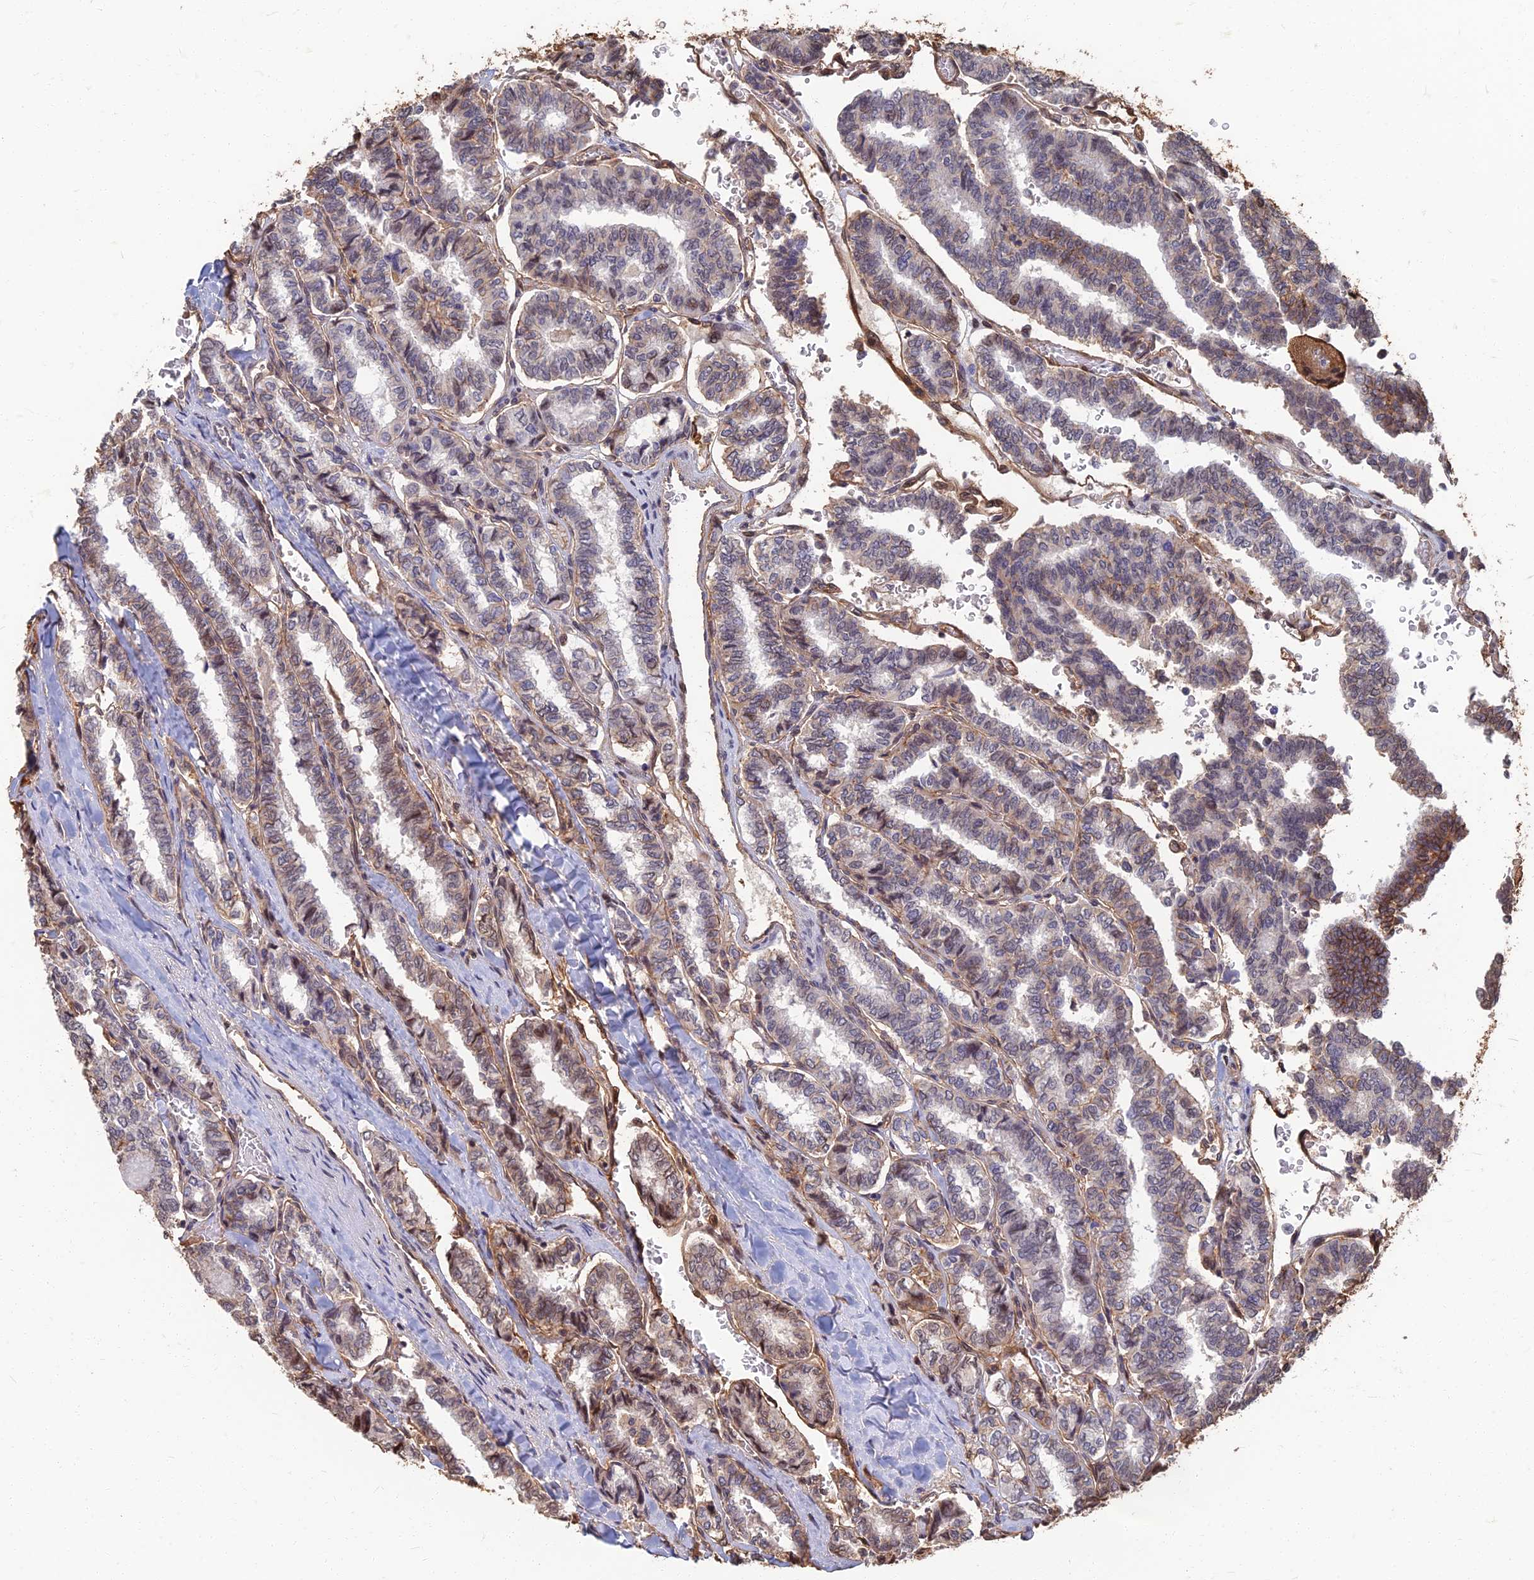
{"staining": {"intensity": "moderate", "quantity": "<25%", "location": "cytoplasmic/membranous"}, "tissue": "thyroid cancer", "cell_type": "Tumor cells", "image_type": "cancer", "snomed": [{"axis": "morphology", "description": "Papillary adenocarcinoma, NOS"}, {"axis": "topography", "description": "Thyroid gland"}], "caption": "The histopathology image displays immunohistochemical staining of thyroid cancer (papillary adenocarcinoma). There is moderate cytoplasmic/membranous expression is present in approximately <25% of tumor cells. The staining was performed using DAB to visualize the protein expression in brown, while the nuclei were stained in blue with hematoxylin (Magnification: 20x).", "gene": "LRRN3", "patient": {"sex": "female", "age": 35}}